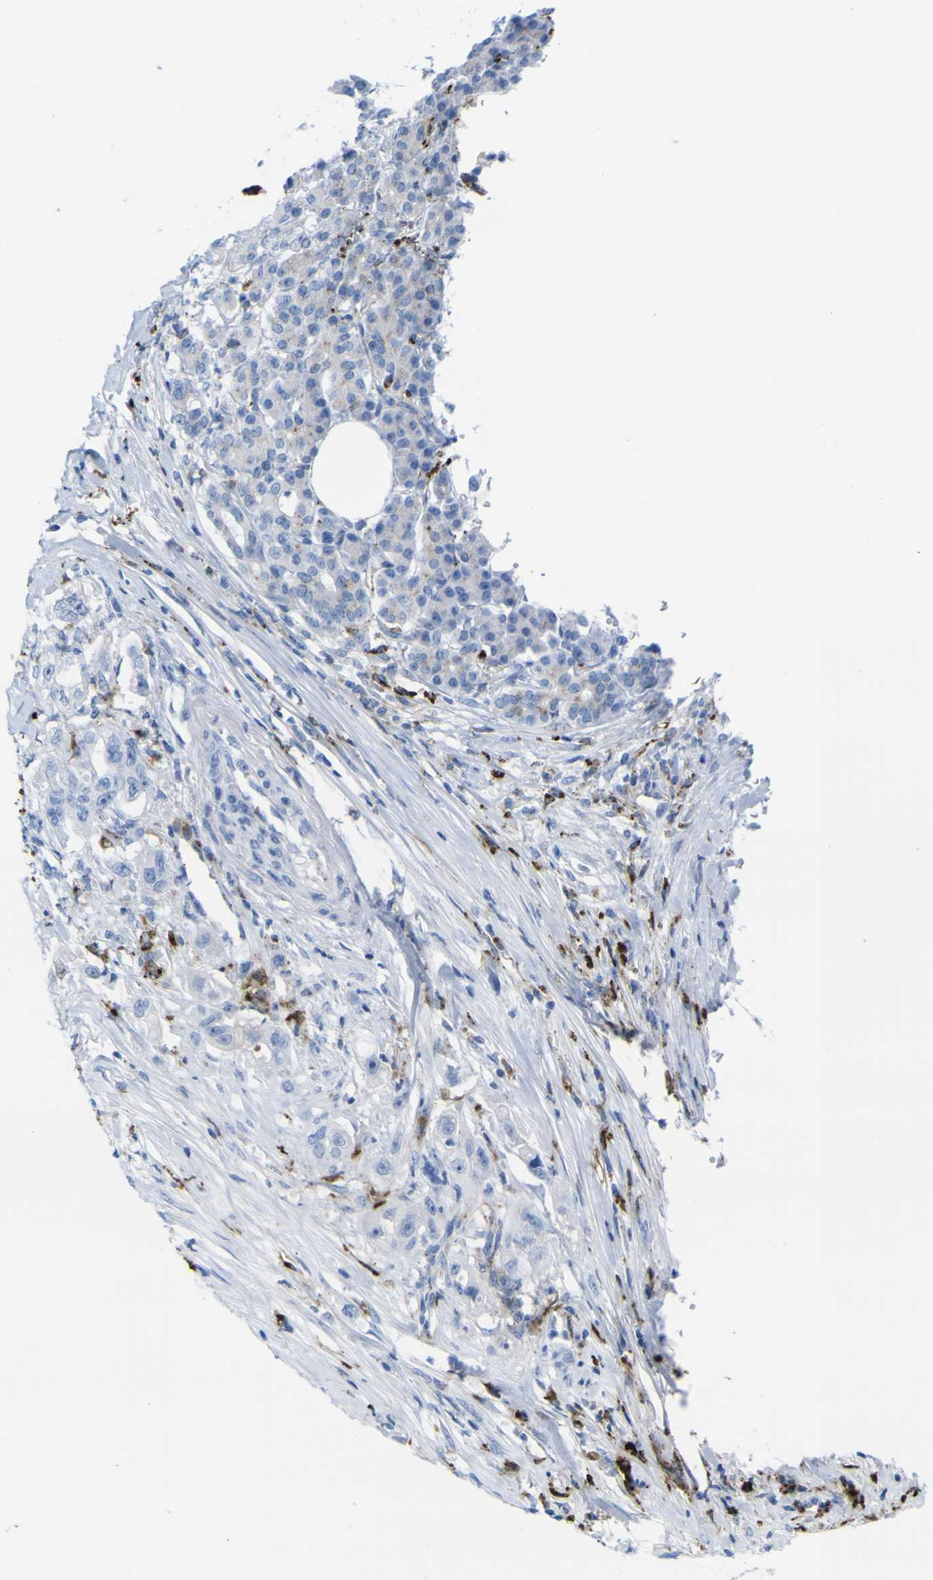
{"staining": {"intensity": "negative", "quantity": "none", "location": "none"}, "tissue": "pancreatic cancer", "cell_type": "Tumor cells", "image_type": "cancer", "snomed": [{"axis": "morphology", "description": "Normal tissue, NOS"}, {"axis": "topography", "description": "Pancreas"}], "caption": "This is an IHC photomicrograph of human pancreatic cancer. There is no expression in tumor cells.", "gene": "PLD3", "patient": {"sex": "male", "age": 42}}